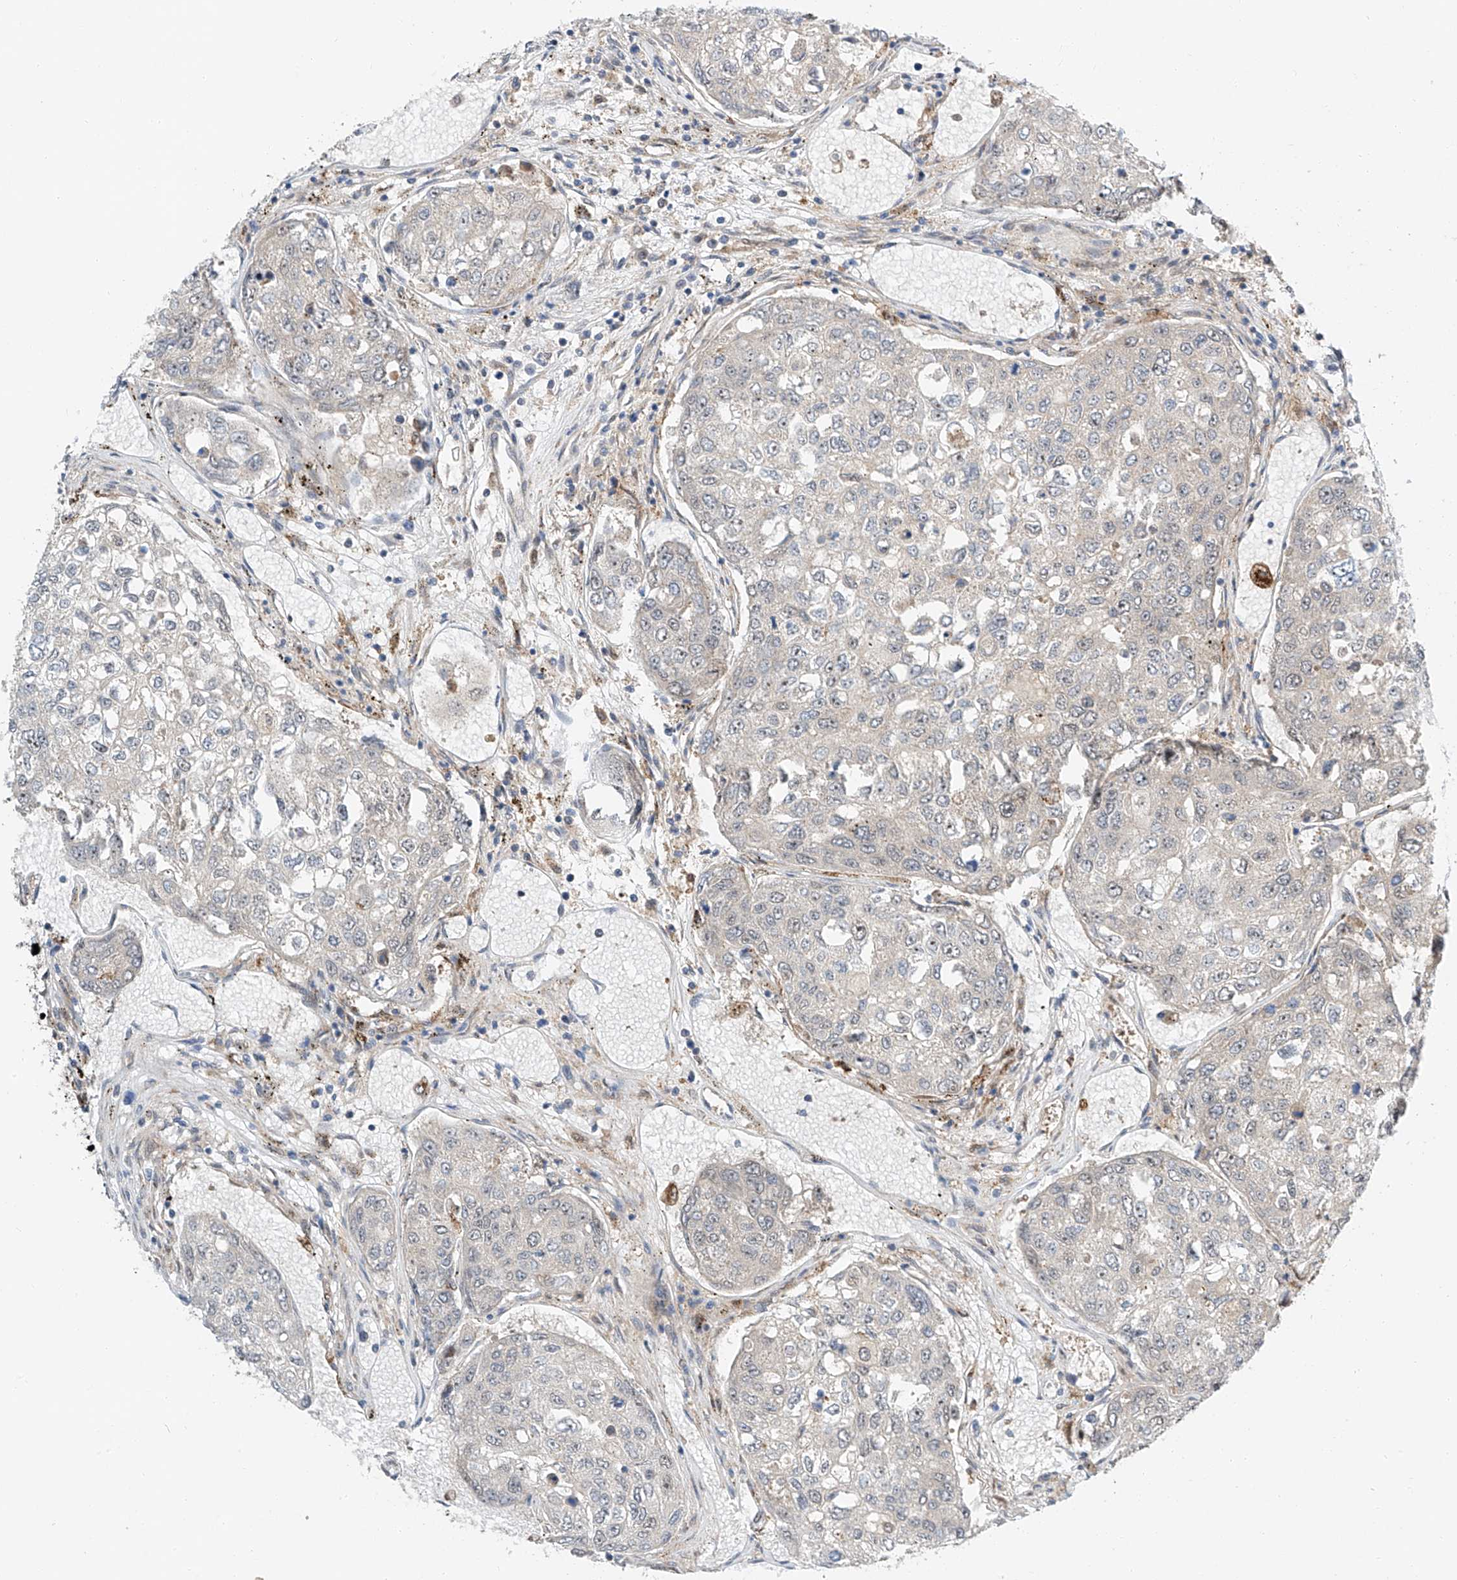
{"staining": {"intensity": "weak", "quantity": "<25%", "location": "nuclear"}, "tissue": "urothelial cancer", "cell_type": "Tumor cells", "image_type": "cancer", "snomed": [{"axis": "morphology", "description": "Urothelial carcinoma, High grade"}, {"axis": "topography", "description": "Lymph node"}, {"axis": "topography", "description": "Urinary bladder"}], "caption": "Immunohistochemistry micrograph of neoplastic tissue: human high-grade urothelial carcinoma stained with DAB (3,3'-diaminobenzidine) displays no significant protein expression in tumor cells.", "gene": "CLDND1", "patient": {"sex": "male", "age": 51}}